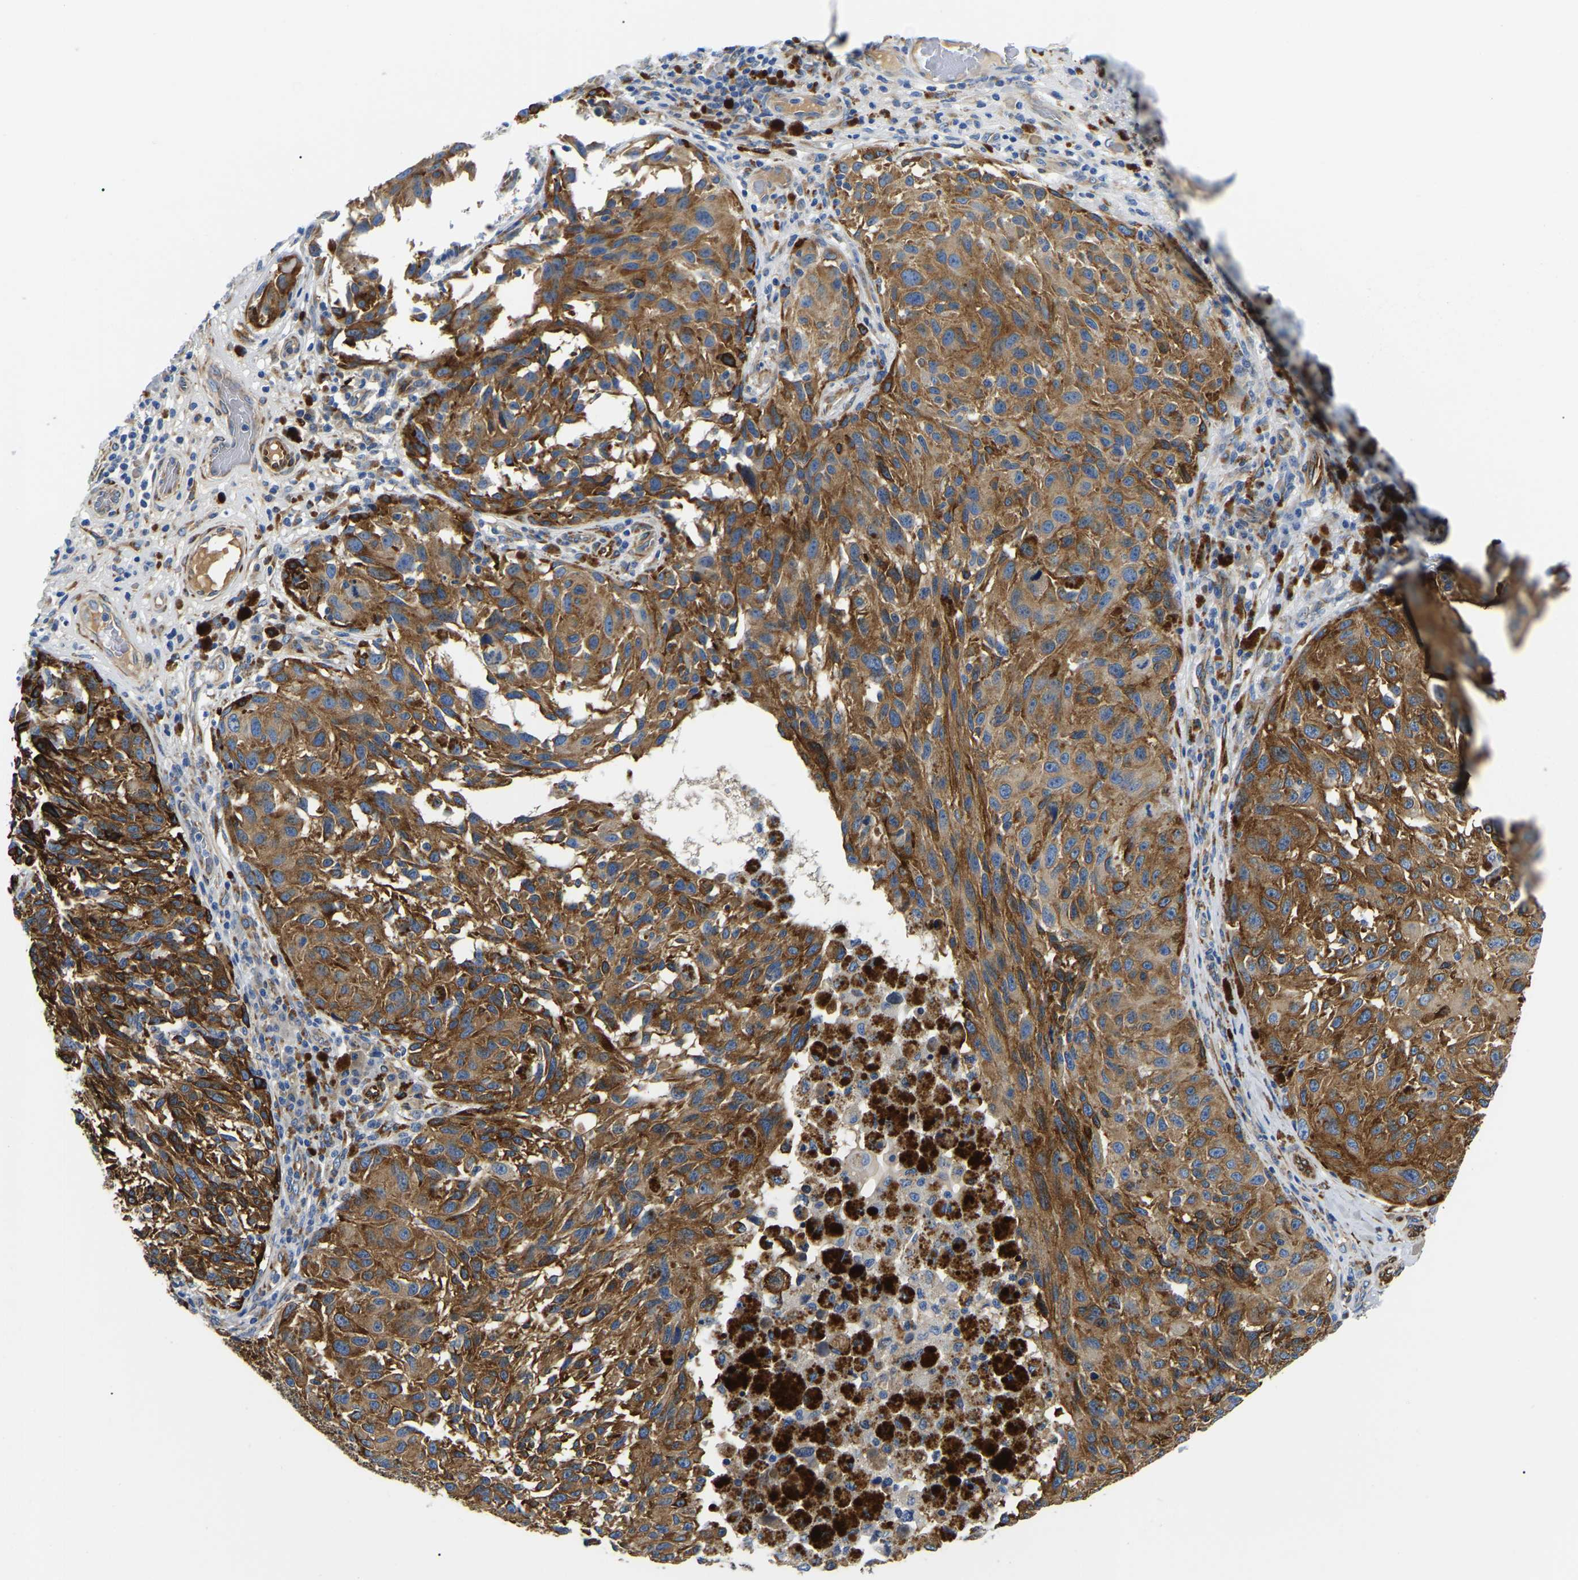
{"staining": {"intensity": "moderate", "quantity": ">75%", "location": "cytoplasmic/membranous"}, "tissue": "melanoma", "cell_type": "Tumor cells", "image_type": "cancer", "snomed": [{"axis": "morphology", "description": "Malignant melanoma, NOS"}, {"axis": "topography", "description": "Skin"}], "caption": "Melanoma tissue reveals moderate cytoplasmic/membranous positivity in approximately >75% of tumor cells", "gene": "DUSP8", "patient": {"sex": "female", "age": 73}}